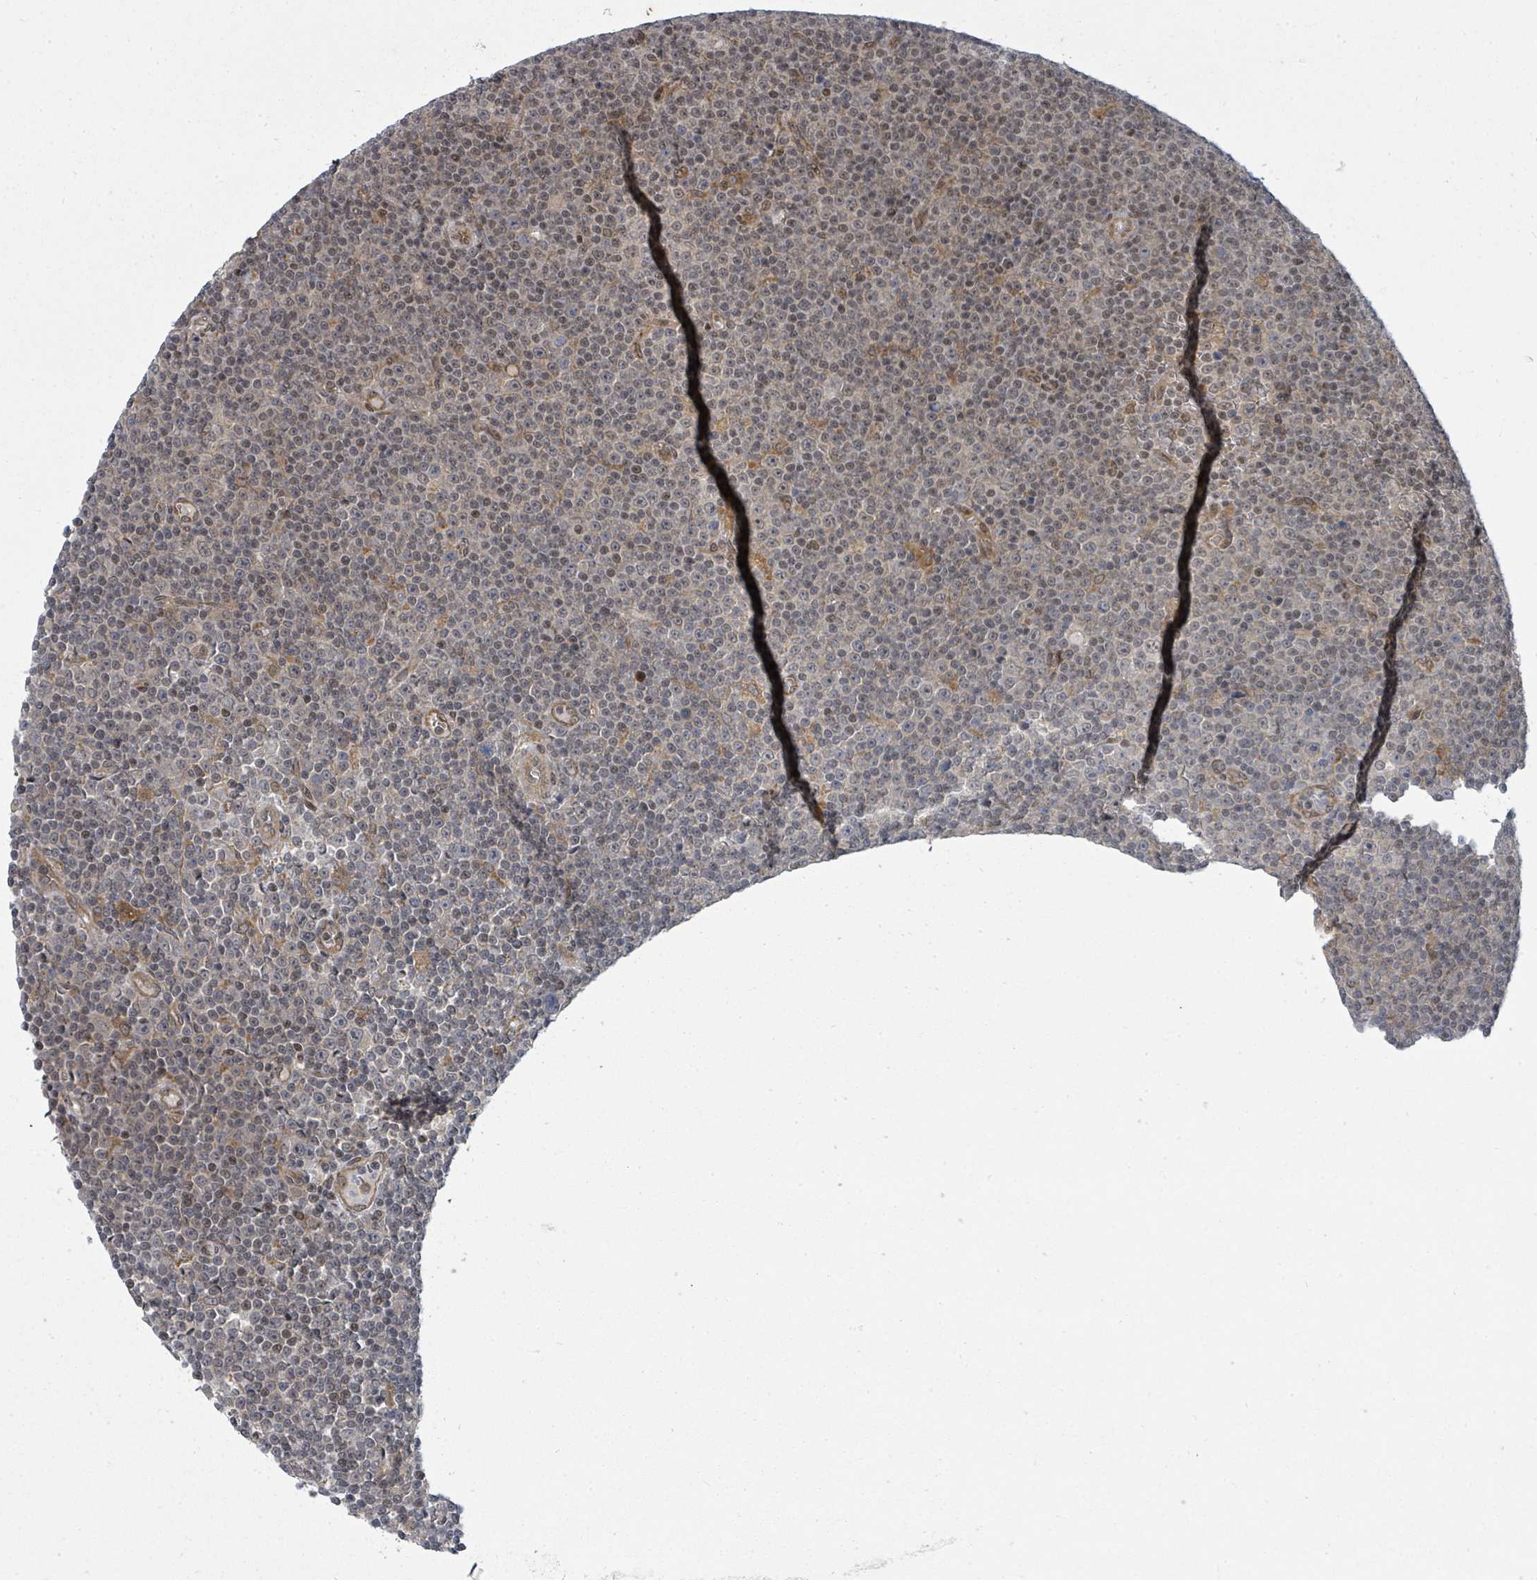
{"staining": {"intensity": "weak", "quantity": "<25%", "location": "nuclear"}, "tissue": "lymphoma", "cell_type": "Tumor cells", "image_type": "cancer", "snomed": [{"axis": "morphology", "description": "Malignant lymphoma, non-Hodgkin's type, Low grade"}, {"axis": "topography", "description": "Lymph node"}], "caption": "This photomicrograph is of lymphoma stained with immunohistochemistry (IHC) to label a protein in brown with the nuclei are counter-stained blue. There is no positivity in tumor cells.", "gene": "PSMG2", "patient": {"sex": "female", "age": 67}}